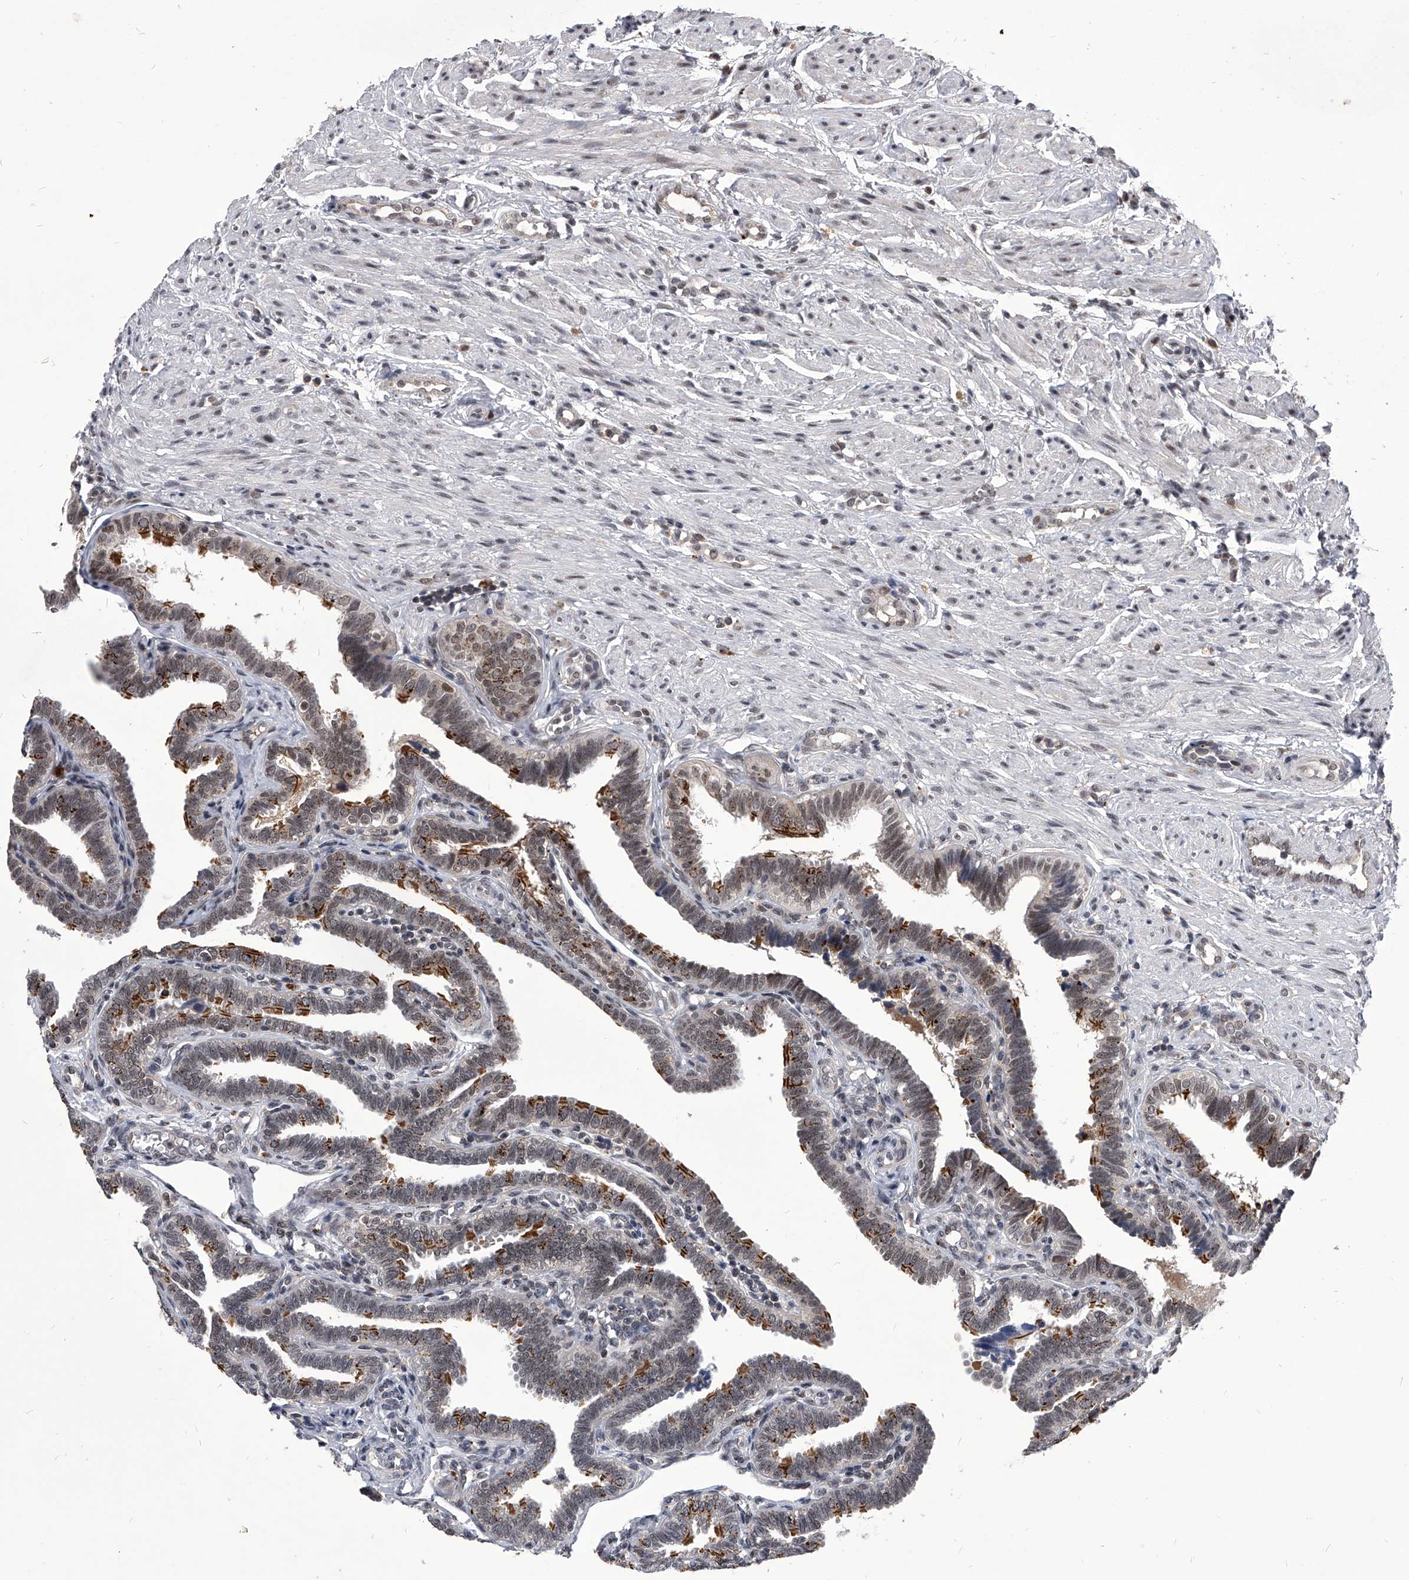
{"staining": {"intensity": "moderate", "quantity": "25%-75%", "location": "cytoplasmic/membranous,nuclear"}, "tissue": "fallopian tube", "cell_type": "Glandular cells", "image_type": "normal", "snomed": [{"axis": "morphology", "description": "Normal tissue, NOS"}, {"axis": "topography", "description": "Fallopian tube"}], "caption": "Immunohistochemistry of unremarkable human fallopian tube demonstrates medium levels of moderate cytoplasmic/membranous,nuclear staining in about 25%-75% of glandular cells. Immunohistochemistry (ihc) stains the protein of interest in brown and the nuclei are stained blue.", "gene": "CMTR1", "patient": {"sex": "female", "age": 39}}